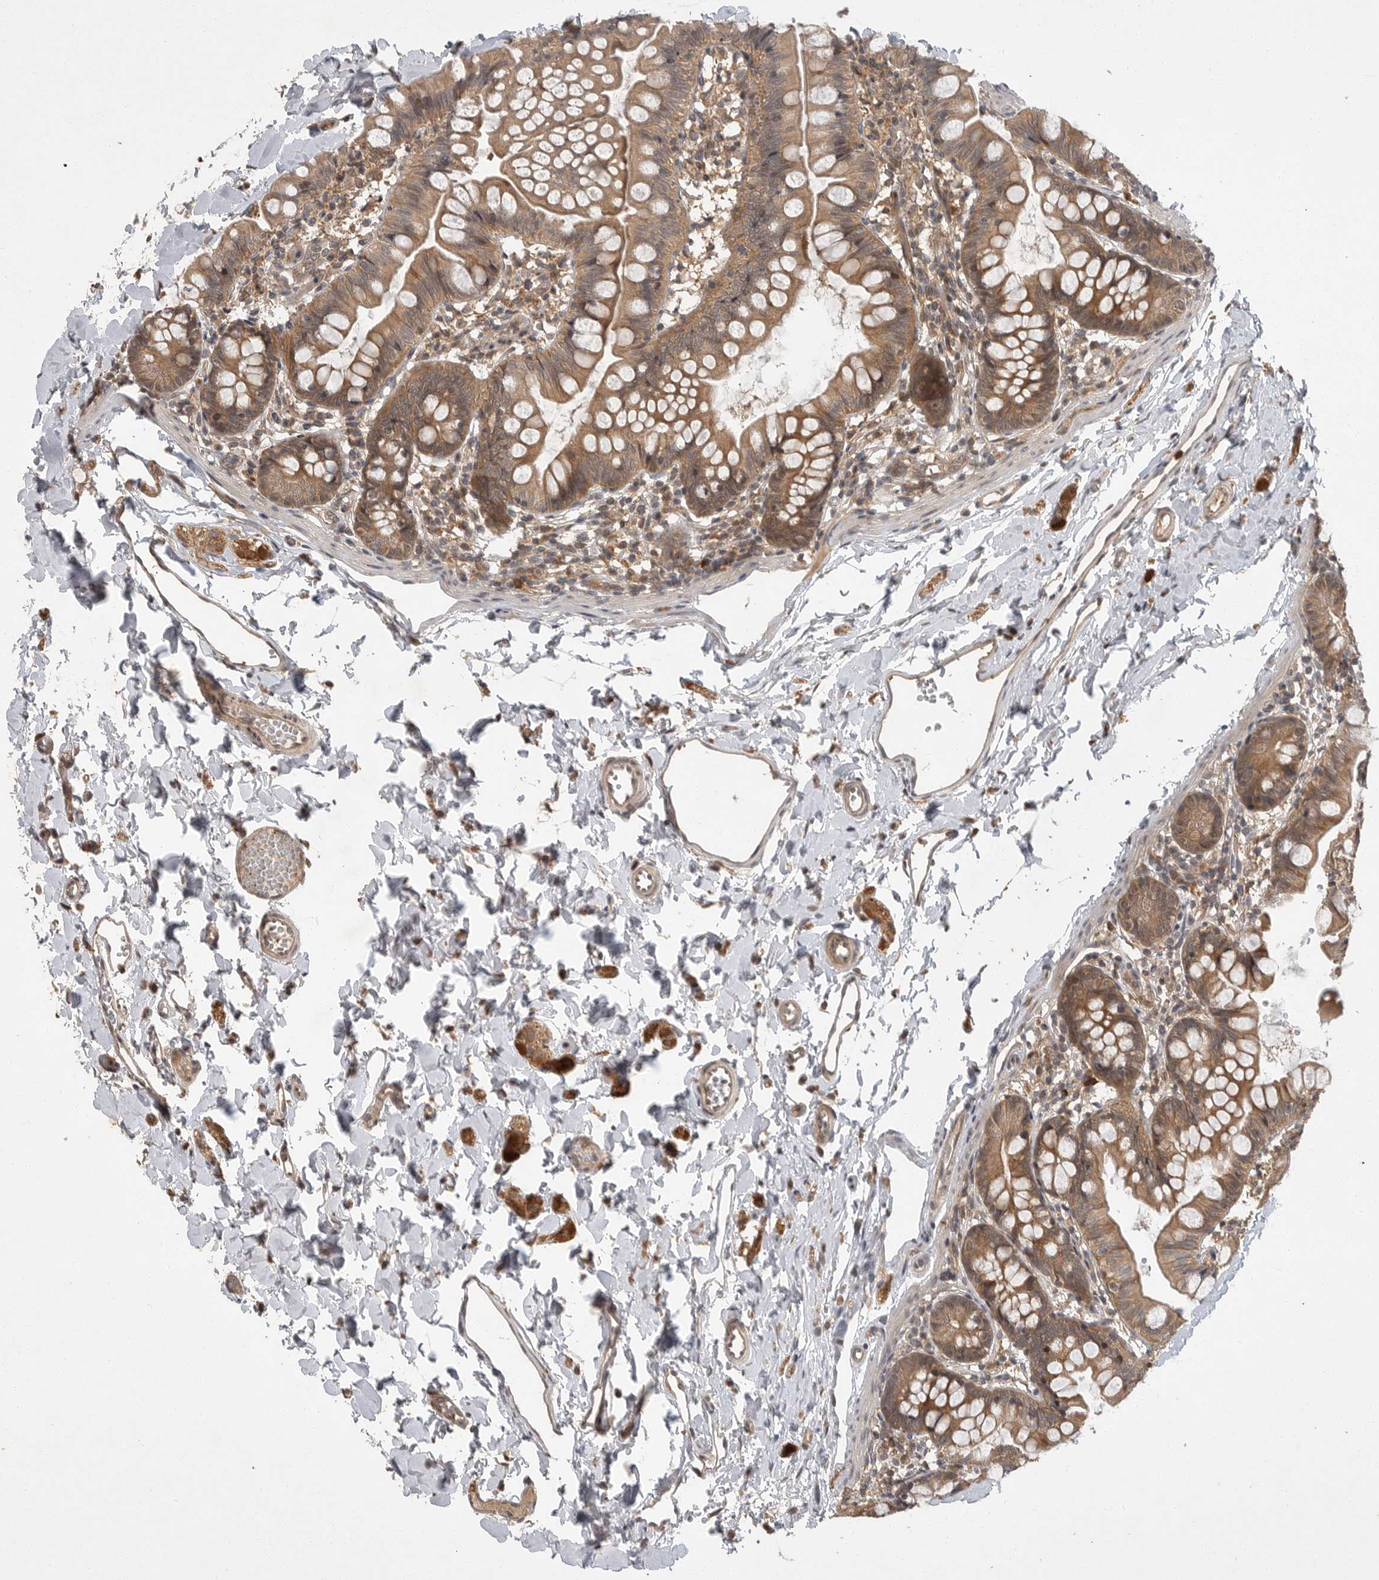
{"staining": {"intensity": "moderate", "quantity": ">75%", "location": "cytoplasmic/membranous"}, "tissue": "small intestine", "cell_type": "Glandular cells", "image_type": "normal", "snomed": [{"axis": "morphology", "description": "Normal tissue, NOS"}, {"axis": "topography", "description": "Small intestine"}], "caption": "The image shows immunohistochemical staining of benign small intestine. There is moderate cytoplasmic/membranous expression is appreciated in about >75% of glandular cells.", "gene": "OSBPL9", "patient": {"sex": "male", "age": 7}}